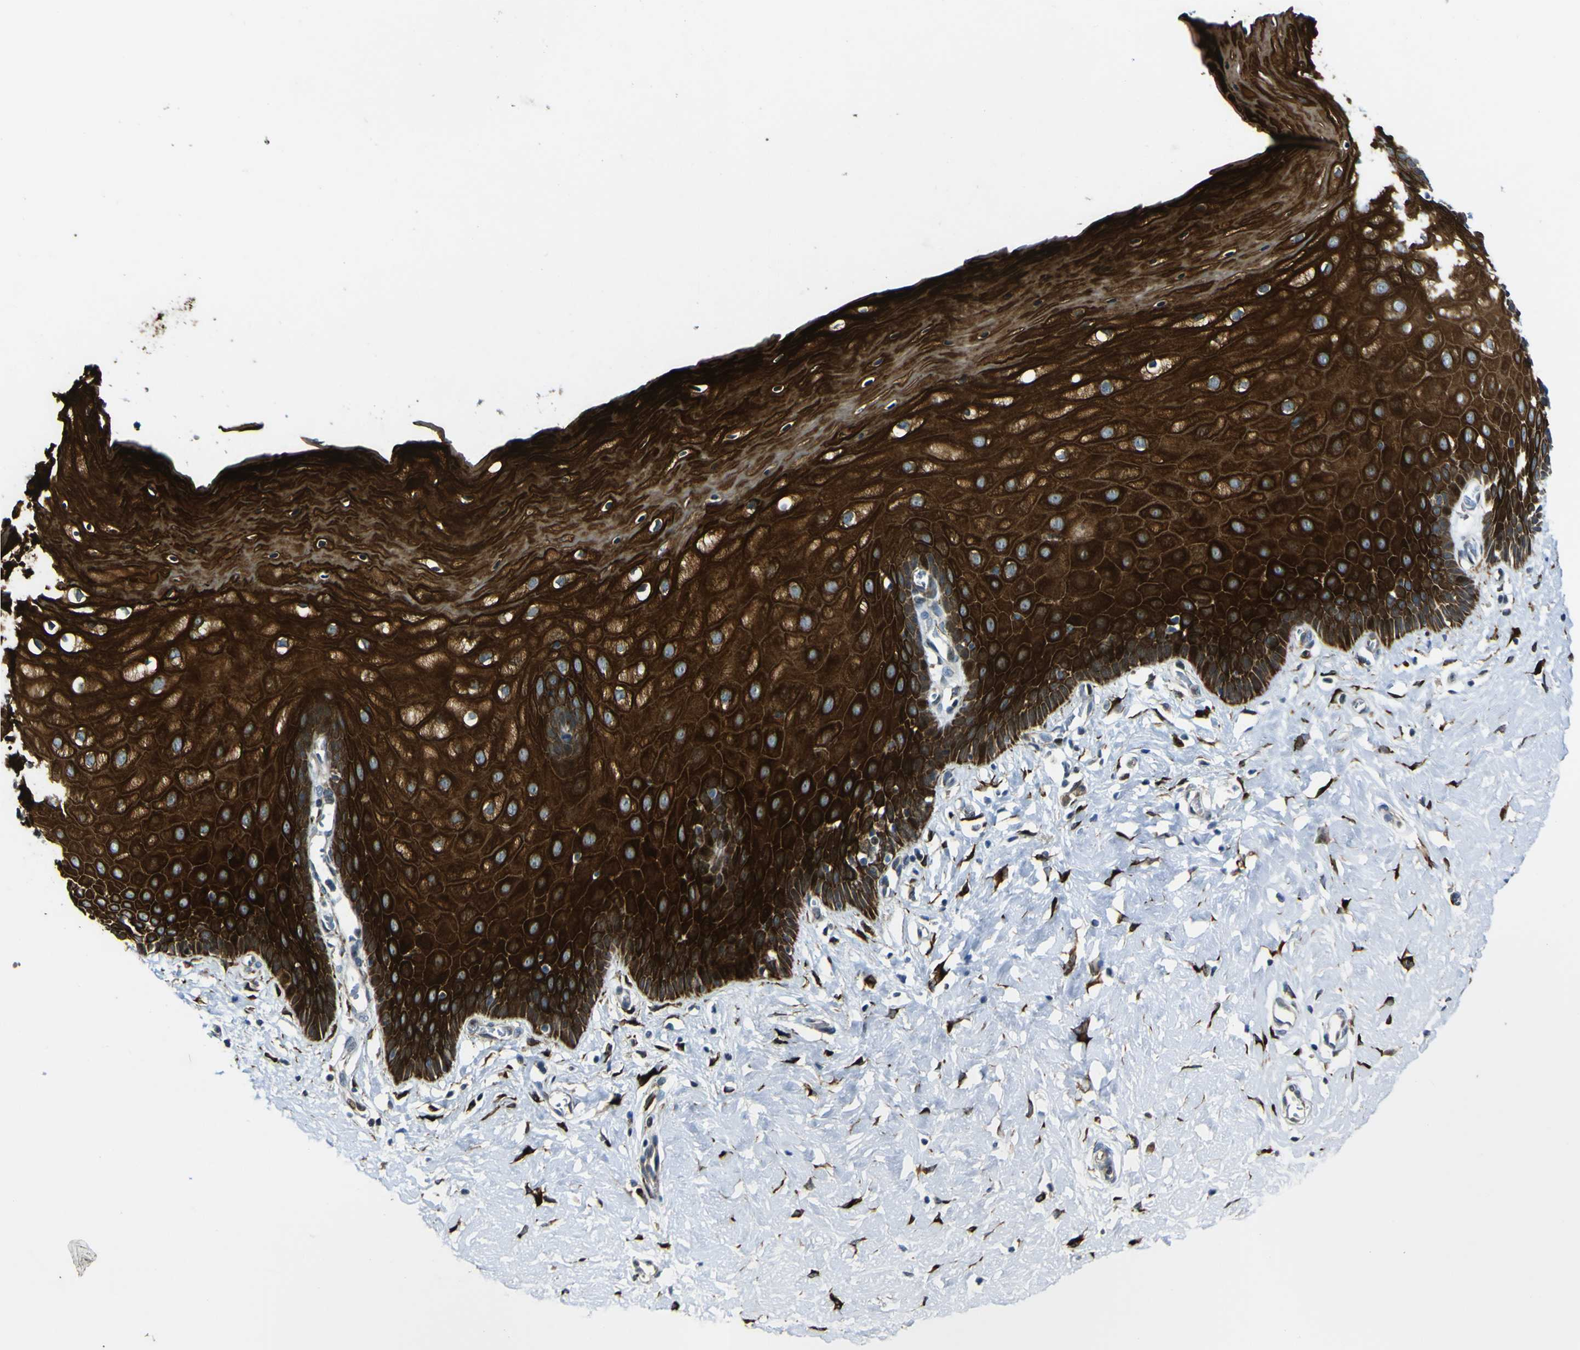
{"staining": {"intensity": "strong", "quantity": ">75%", "location": "cytoplasmic/membranous"}, "tissue": "cervix", "cell_type": "Glandular cells", "image_type": "normal", "snomed": [{"axis": "morphology", "description": "Normal tissue, NOS"}, {"axis": "topography", "description": "Cervix"}], "caption": "This is a histology image of immunohistochemistry staining of unremarkable cervix, which shows strong expression in the cytoplasmic/membranous of glandular cells.", "gene": "LBHD1", "patient": {"sex": "female", "age": 55}}